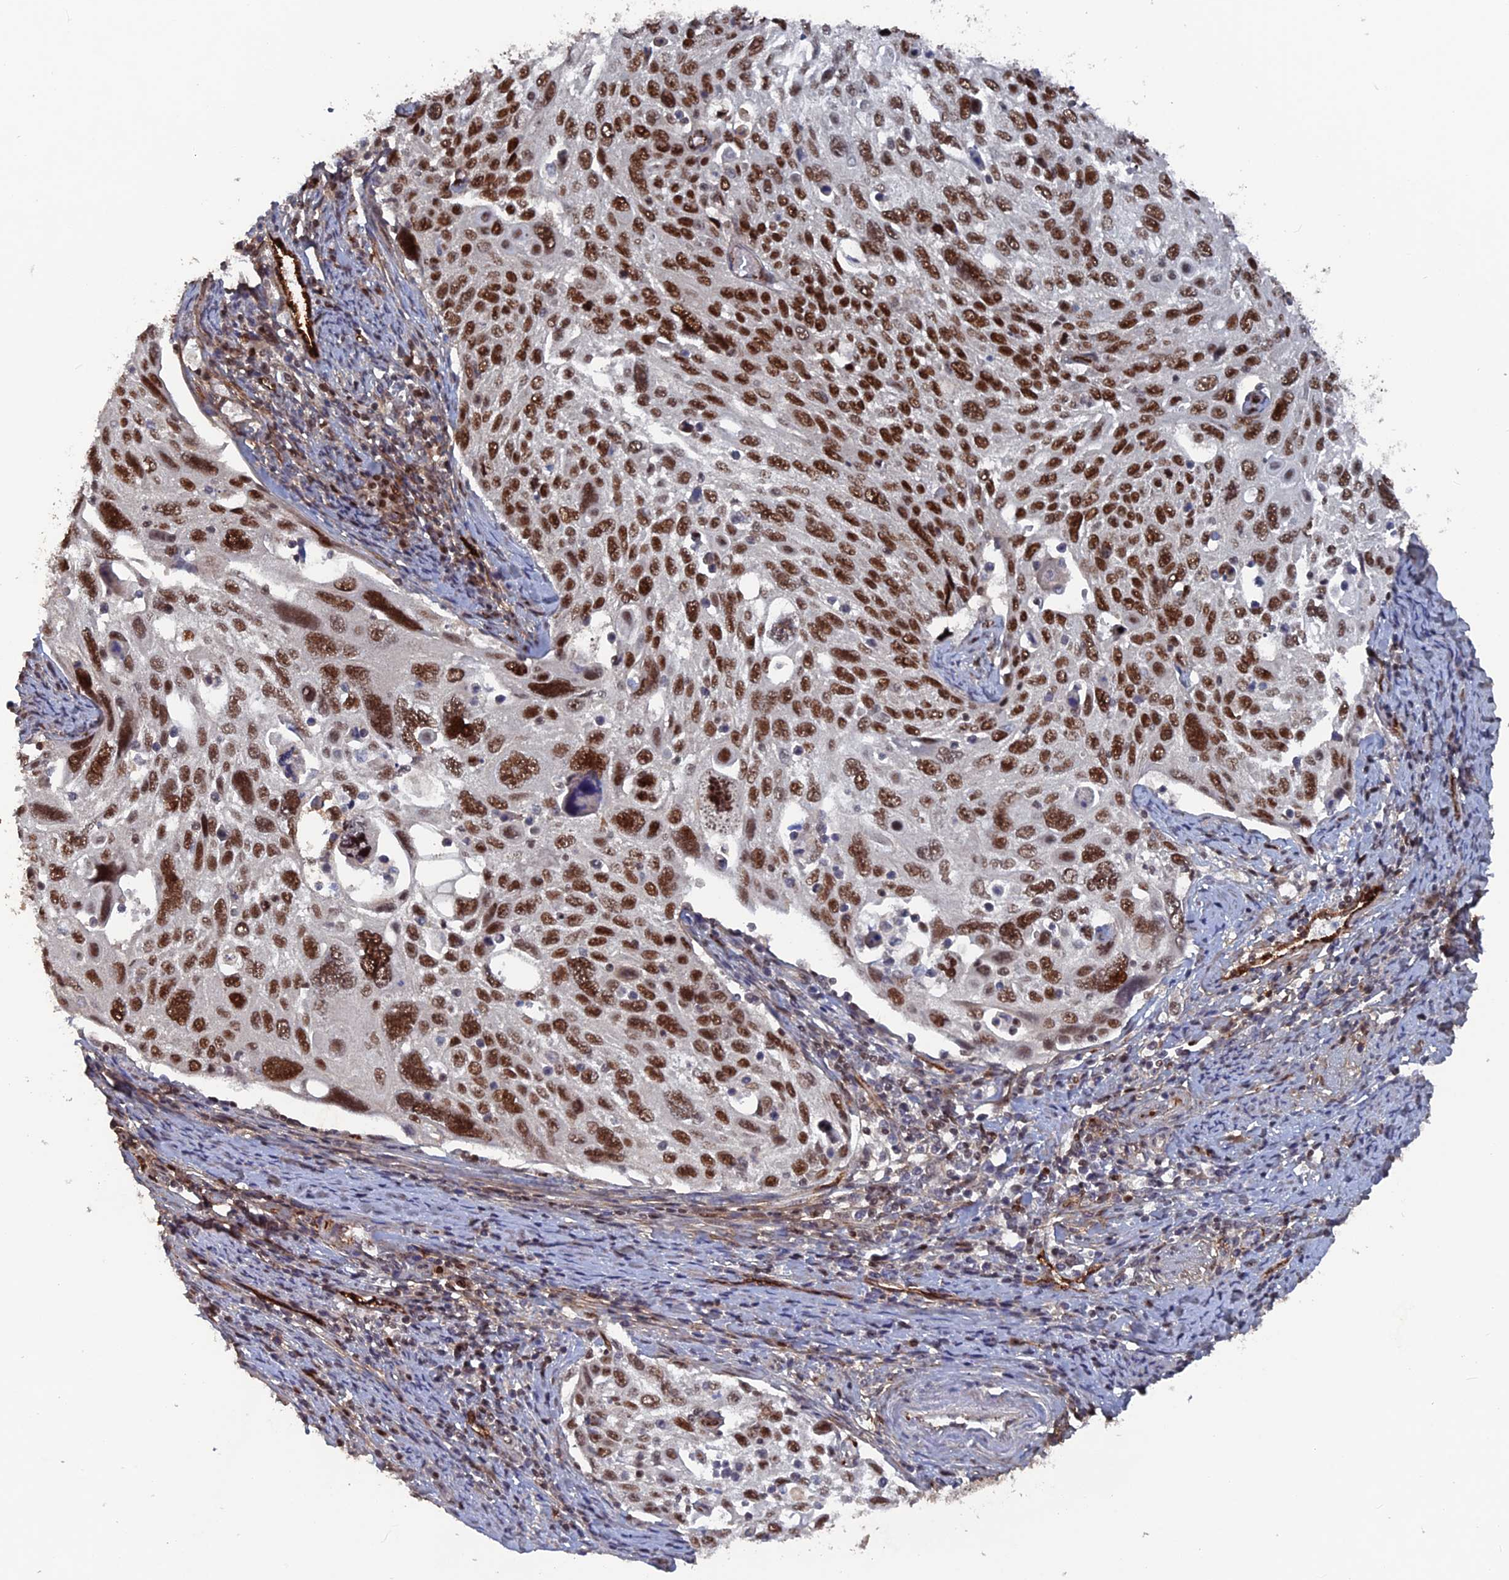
{"staining": {"intensity": "strong", "quantity": ">75%", "location": "nuclear"}, "tissue": "cervical cancer", "cell_type": "Tumor cells", "image_type": "cancer", "snomed": [{"axis": "morphology", "description": "Squamous cell carcinoma, NOS"}, {"axis": "topography", "description": "Cervix"}], "caption": "The micrograph displays staining of cervical cancer, revealing strong nuclear protein staining (brown color) within tumor cells.", "gene": "SH3D21", "patient": {"sex": "female", "age": 70}}